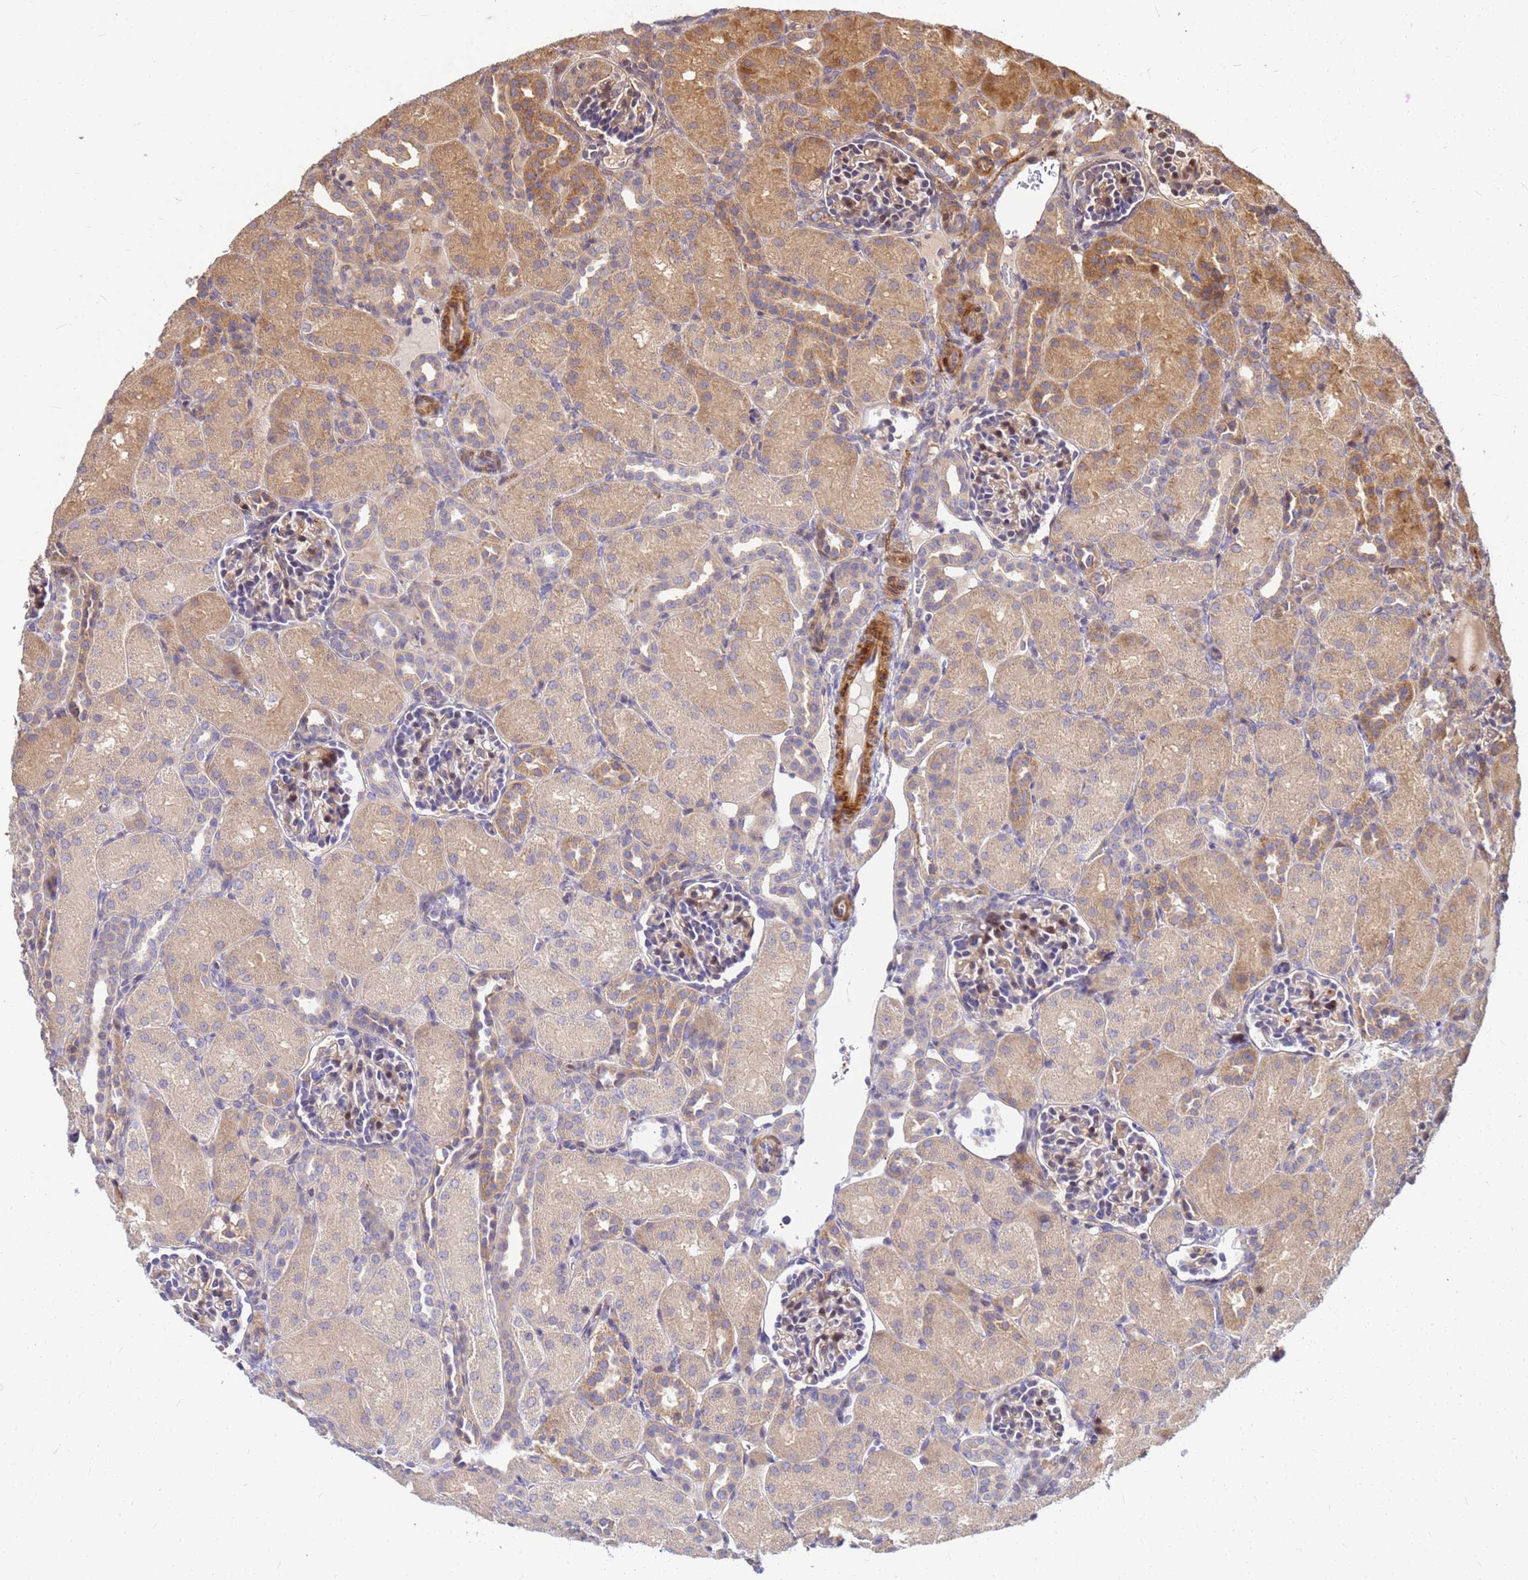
{"staining": {"intensity": "moderate", "quantity": "<25%", "location": "nuclear"}, "tissue": "kidney", "cell_type": "Cells in glomeruli", "image_type": "normal", "snomed": [{"axis": "morphology", "description": "Normal tissue, NOS"}, {"axis": "topography", "description": "Kidney"}], "caption": "The micrograph displays immunohistochemical staining of normal kidney. There is moderate nuclear expression is present in about <25% of cells in glomeruli. Using DAB (3,3'-diaminobenzidine) (brown) and hematoxylin (blue) stains, captured at high magnification using brightfield microscopy.", "gene": "DUS4L", "patient": {"sex": "male", "age": 1}}